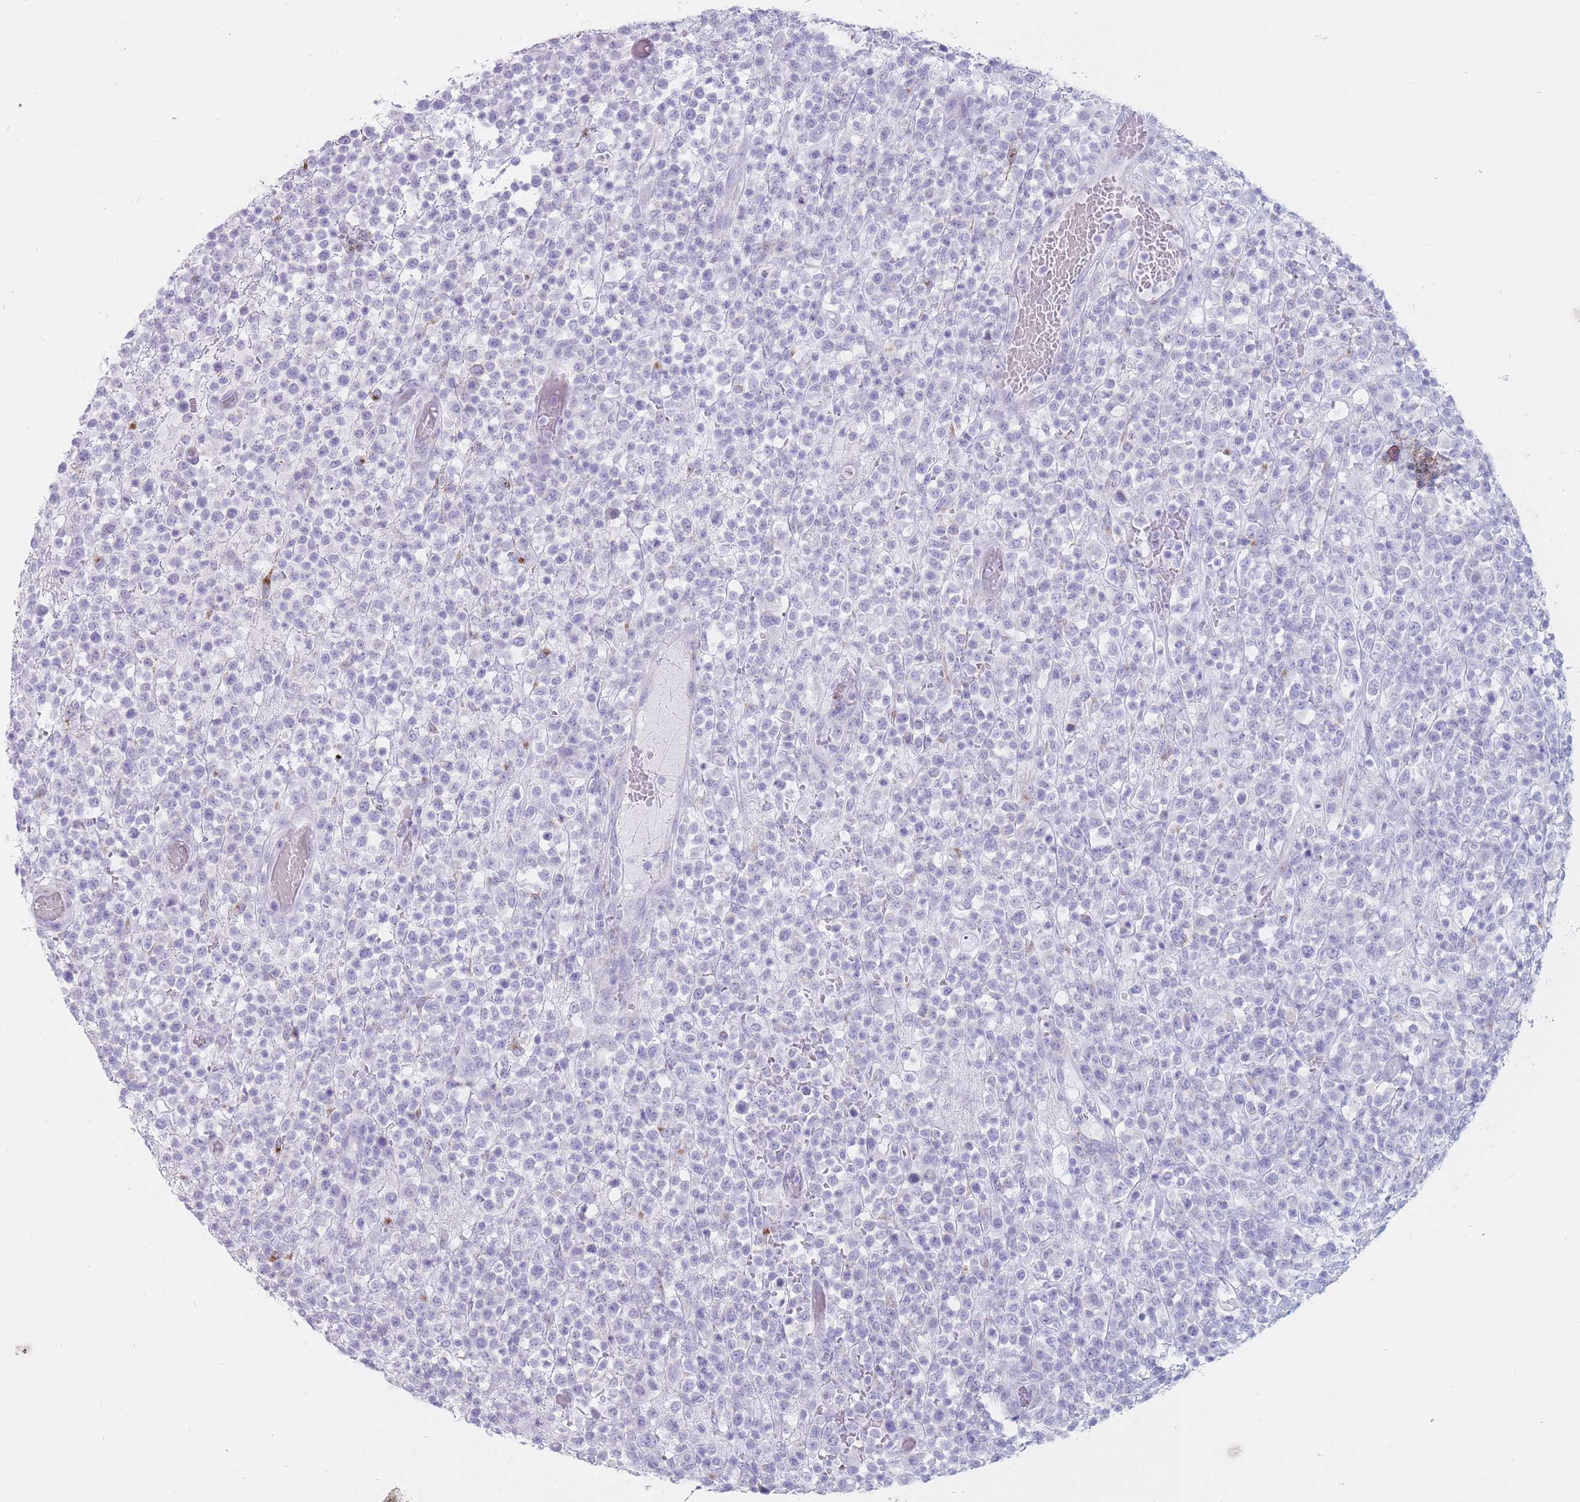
{"staining": {"intensity": "negative", "quantity": "none", "location": "none"}, "tissue": "lymphoma", "cell_type": "Tumor cells", "image_type": "cancer", "snomed": [{"axis": "morphology", "description": "Malignant lymphoma, non-Hodgkin's type, High grade"}, {"axis": "topography", "description": "Colon"}], "caption": "Immunohistochemistry (IHC) of human high-grade malignant lymphoma, non-Hodgkin's type shows no expression in tumor cells.", "gene": "ST3GAL5", "patient": {"sex": "female", "age": 53}}